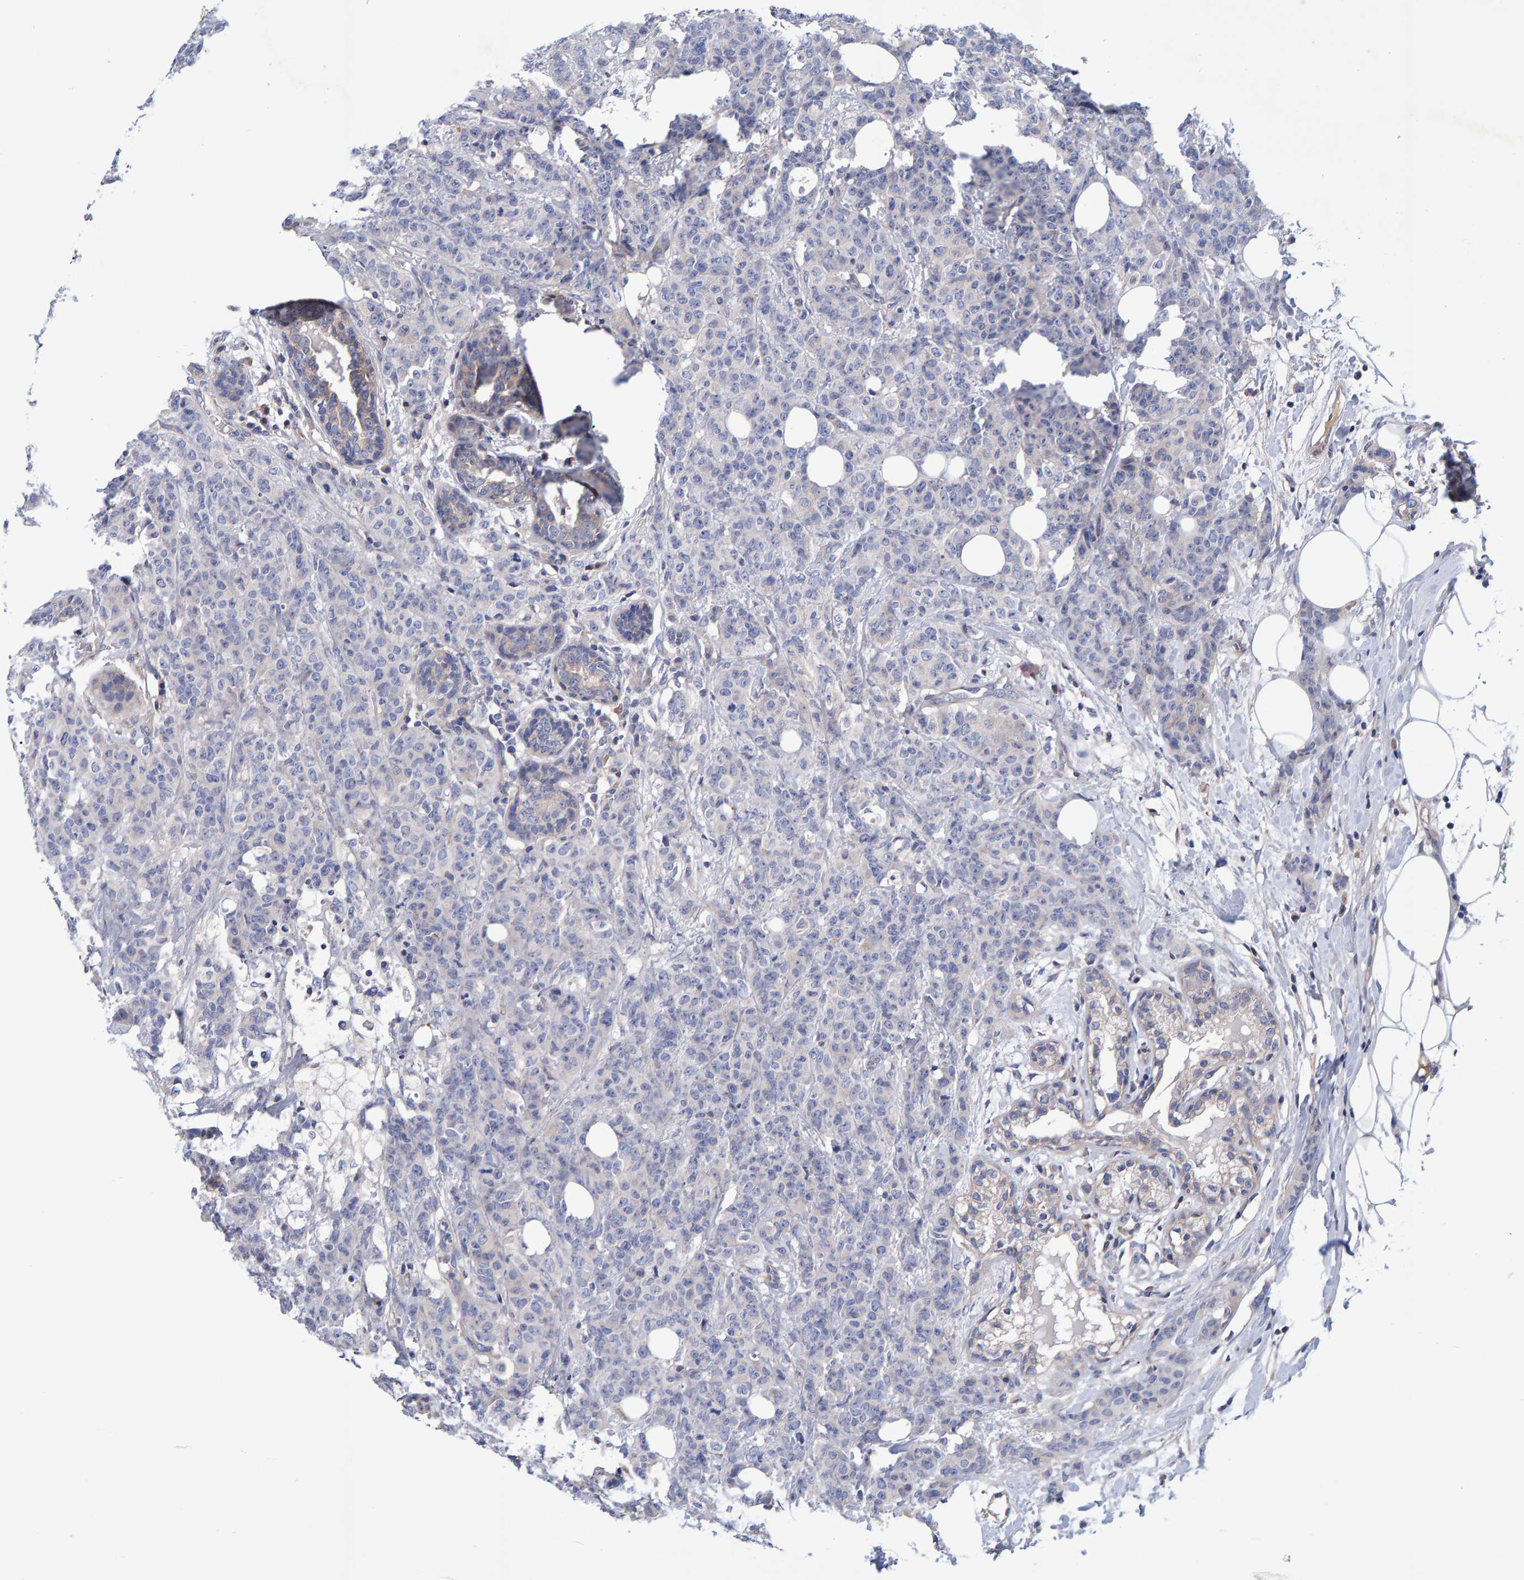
{"staining": {"intensity": "negative", "quantity": "none", "location": "none"}, "tissue": "breast cancer", "cell_type": "Tumor cells", "image_type": "cancer", "snomed": [{"axis": "morphology", "description": "Normal tissue, NOS"}, {"axis": "morphology", "description": "Duct carcinoma"}, {"axis": "topography", "description": "Breast"}], "caption": "The micrograph displays no significant positivity in tumor cells of invasive ductal carcinoma (breast). (Immunohistochemistry, brightfield microscopy, high magnification).", "gene": "EFR3A", "patient": {"sex": "female", "age": 40}}